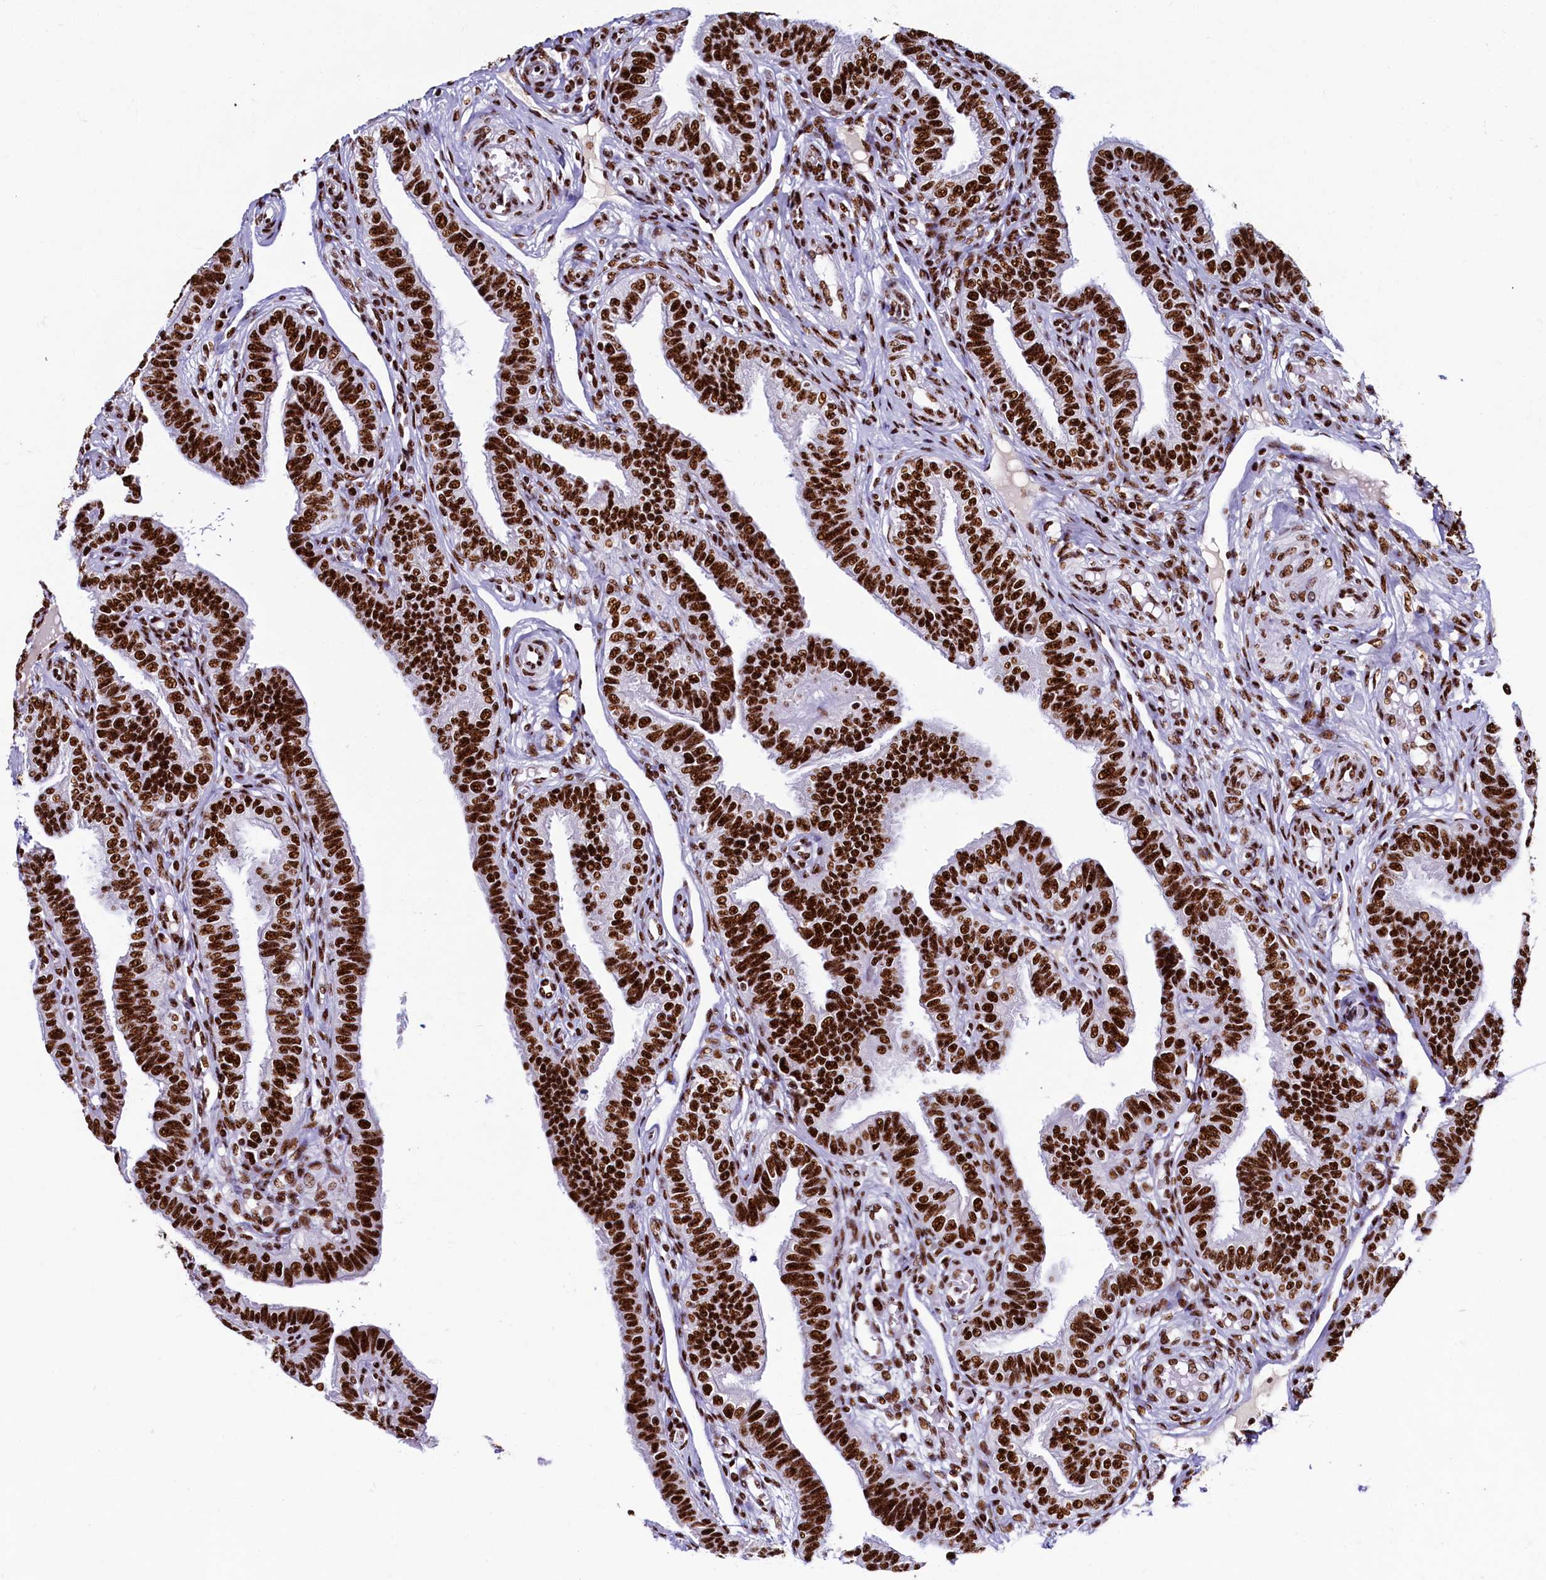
{"staining": {"intensity": "strong", "quantity": ">75%", "location": "nuclear"}, "tissue": "fallopian tube", "cell_type": "Glandular cells", "image_type": "normal", "snomed": [{"axis": "morphology", "description": "Normal tissue, NOS"}, {"axis": "topography", "description": "Fallopian tube"}], "caption": "Immunohistochemical staining of benign human fallopian tube exhibits strong nuclear protein positivity in about >75% of glandular cells. The protein of interest is stained brown, and the nuclei are stained in blue (DAB IHC with brightfield microscopy, high magnification).", "gene": "SRRM2", "patient": {"sex": "female", "age": 39}}